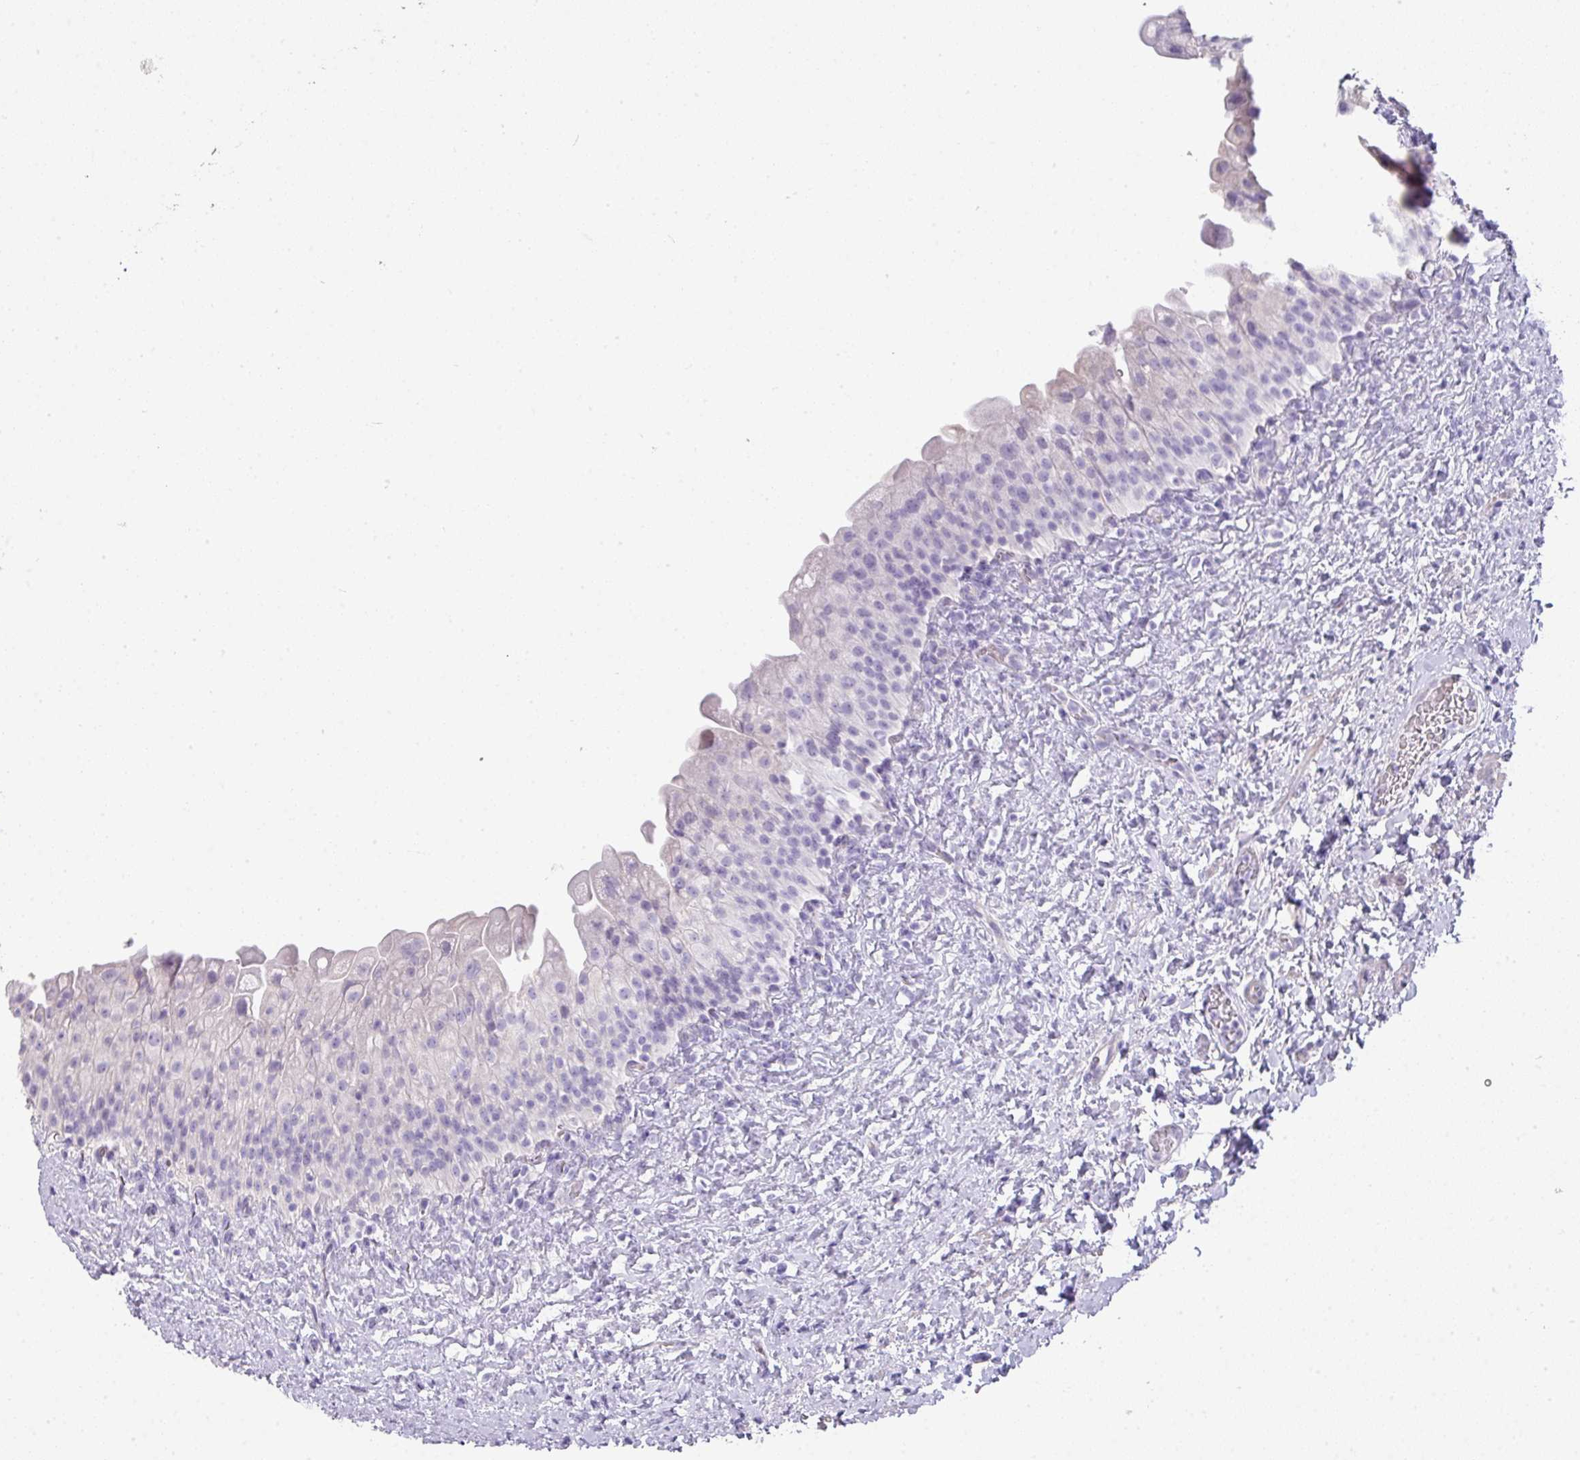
{"staining": {"intensity": "negative", "quantity": "none", "location": "none"}, "tissue": "urinary bladder", "cell_type": "Urothelial cells", "image_type": "normal", "snomed": [{"axis": "morphology", "description": "Normal tissue, NOS"}, {"axis": "topography", "description": "Urinary bladder"}], "caption": "This is an immunohistochemistry micrograph of unremarkable human urinary bladder. There is no positivity in urothelial cells.", "gene": "GLI4", "patient": {"sex": "female", "age": 27}}